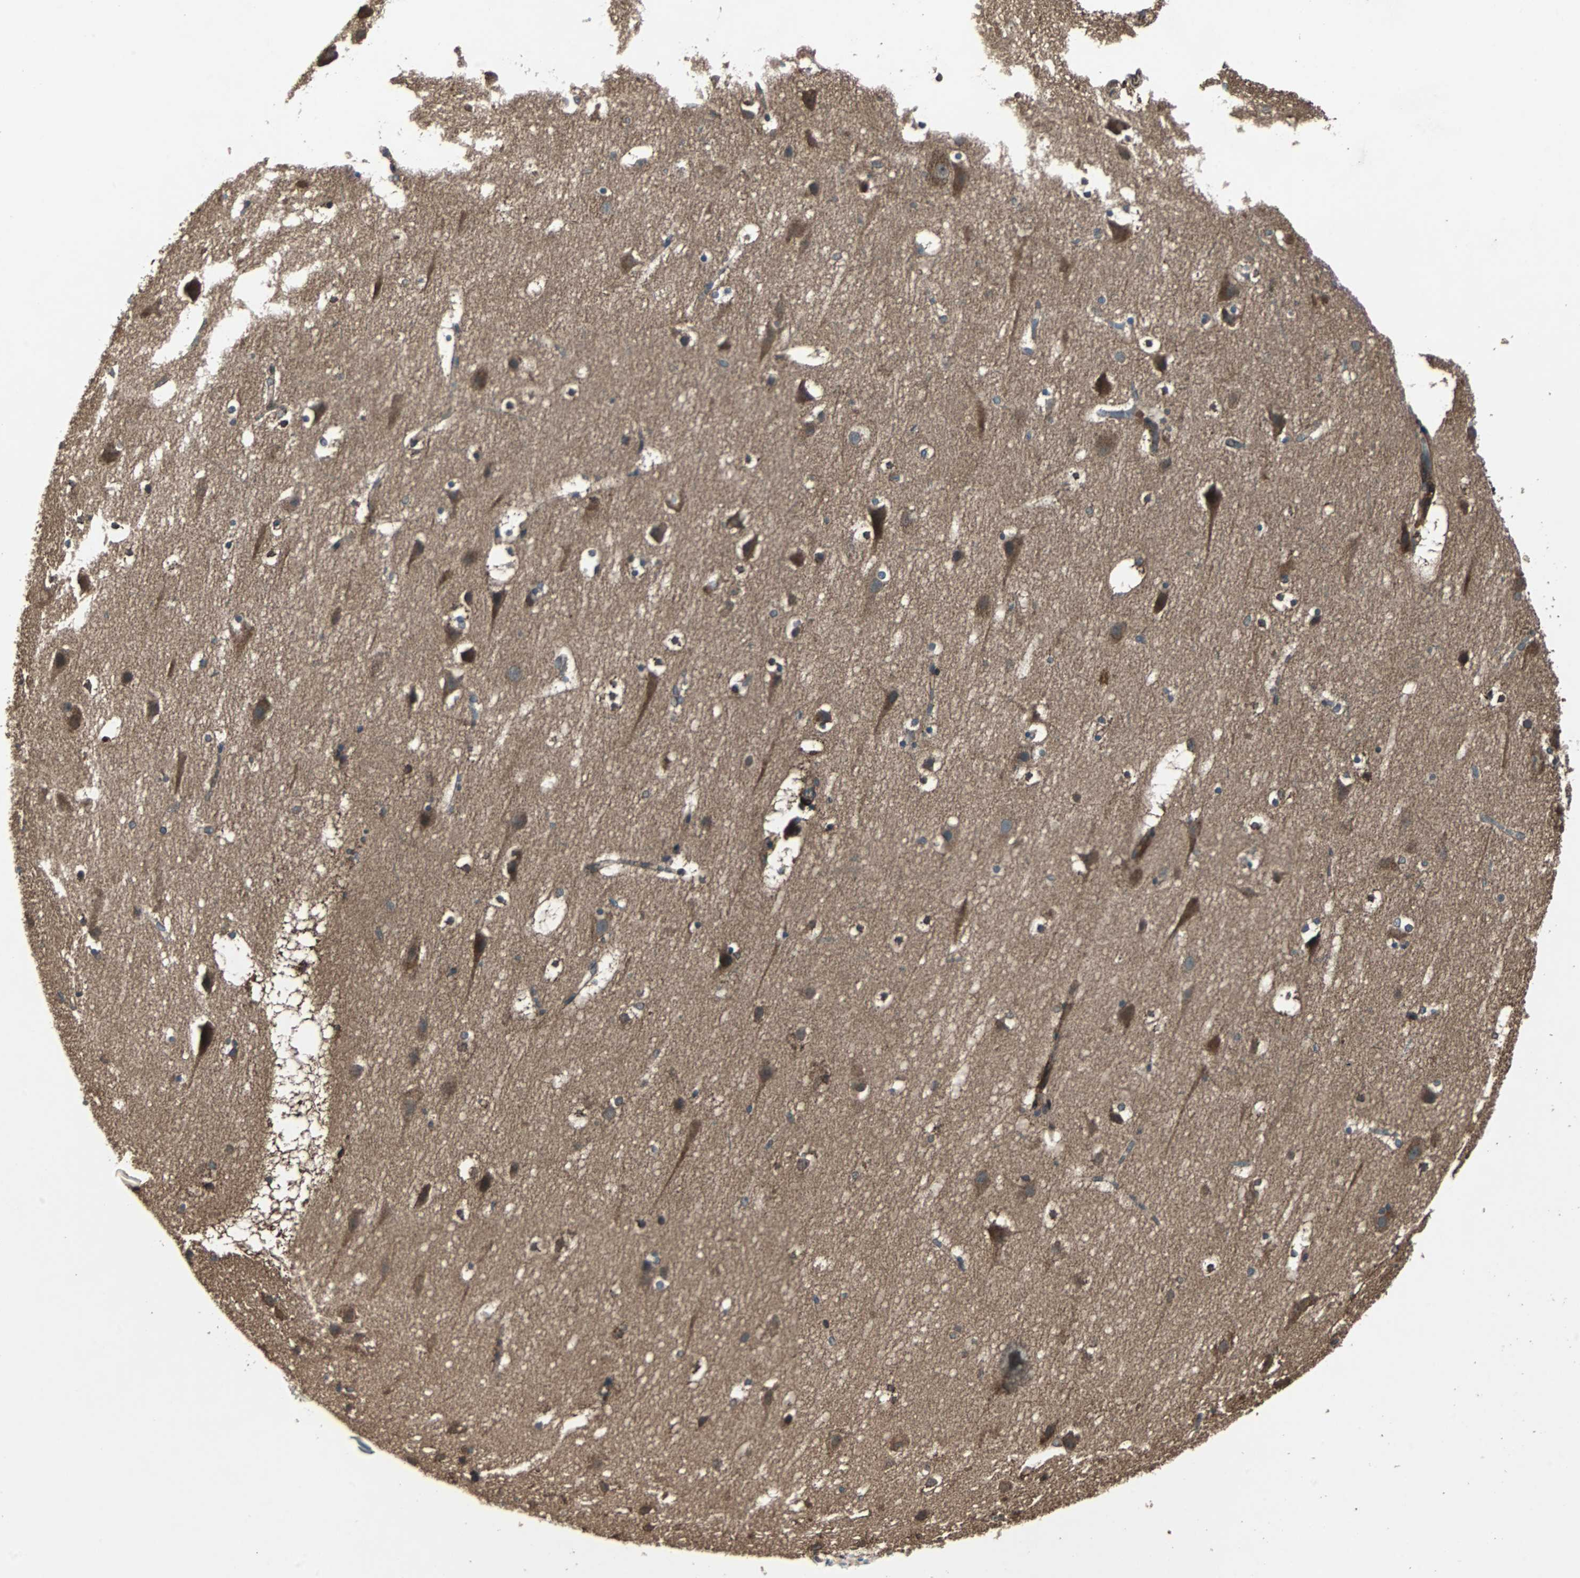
{"staining": {"intensity": "moderate", "quantity": ">75%", "location": "cytoplasmic/membranous"}, "tissue": "cerebral cortex", "cell_type": "Endothelial cells", "image_type": "normal", "snomed": [{"axis": "morphology", "description": "Normal tissue, NOS"}, {"axis": "topography", "description": "Cerebral cortex"}], "caption": "Moderate cytoplasmic/membranous staining is present in approximately >75% of endothelial cells in benign cerebral cortex. The protein is shown in brown color, while the nuclei are stained blue.", "gene": "RAB7A", "patient": {"sex": "male", "age": 45}}